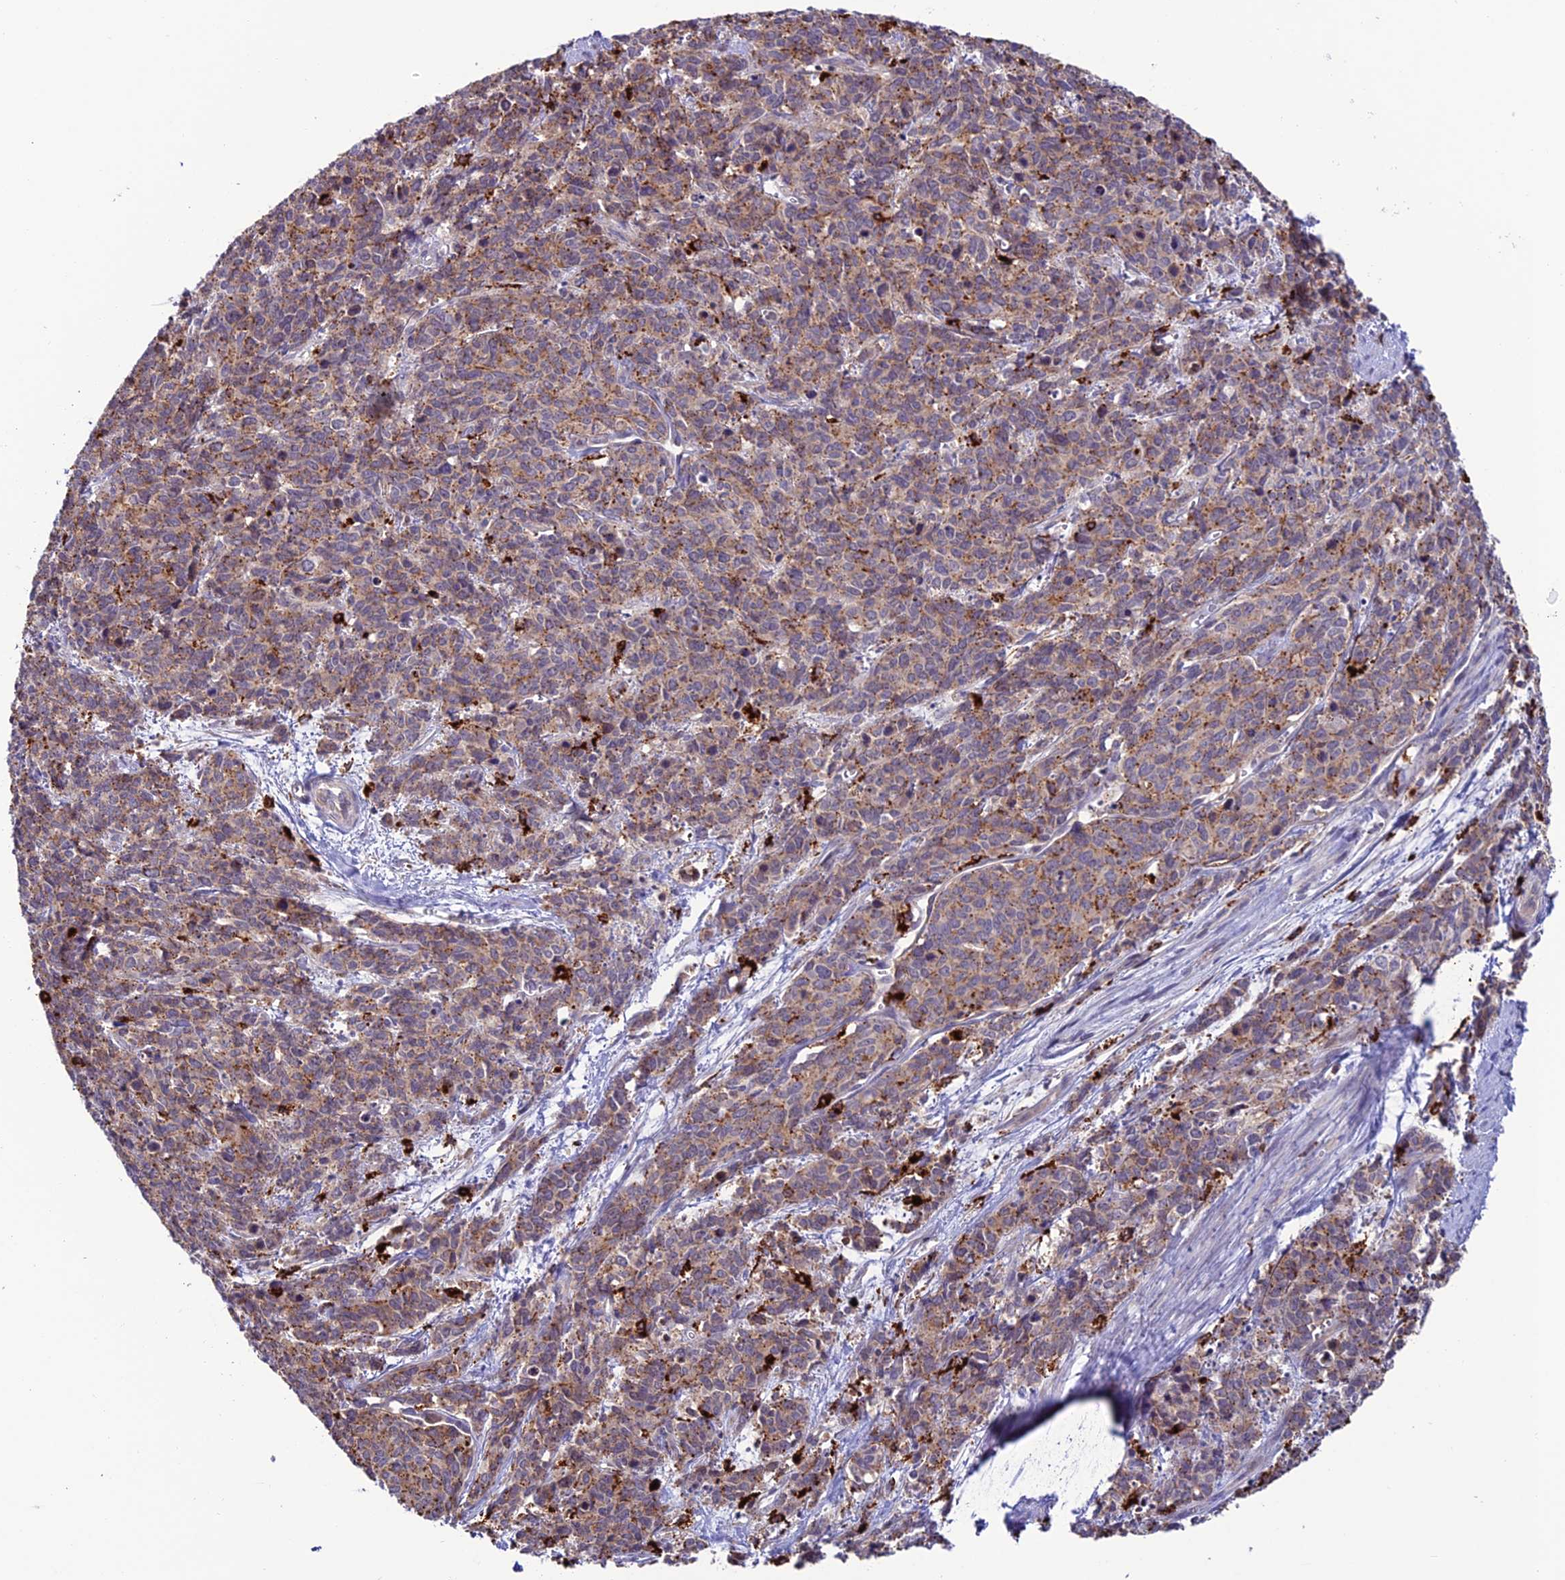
{"staining": {"intensity": "weak", "quantity": "25%-75%", "location": "cytoplasmic/membranous"}, "tissue": "cervical cancer", "cell_type": "Tumor cells", "image_type": "cancer", "snomed": [{"axis": "morphology", "description": "Squamous cell carcinoma, NOS"}, {"axis": "topography", "description": "Cervix"}], "caption": "Cervical cancer (squamous cell carcinoma) was stained to show a protein in brown. There is low levels of weak cytoplasmic/membranous expression in about 25%-75% of tumor cells. The protein is shown in brown color, while the nuclei are stained blue.", "gene": "ARHGEF18", "patient": {"sex": "female", "age": 60}}